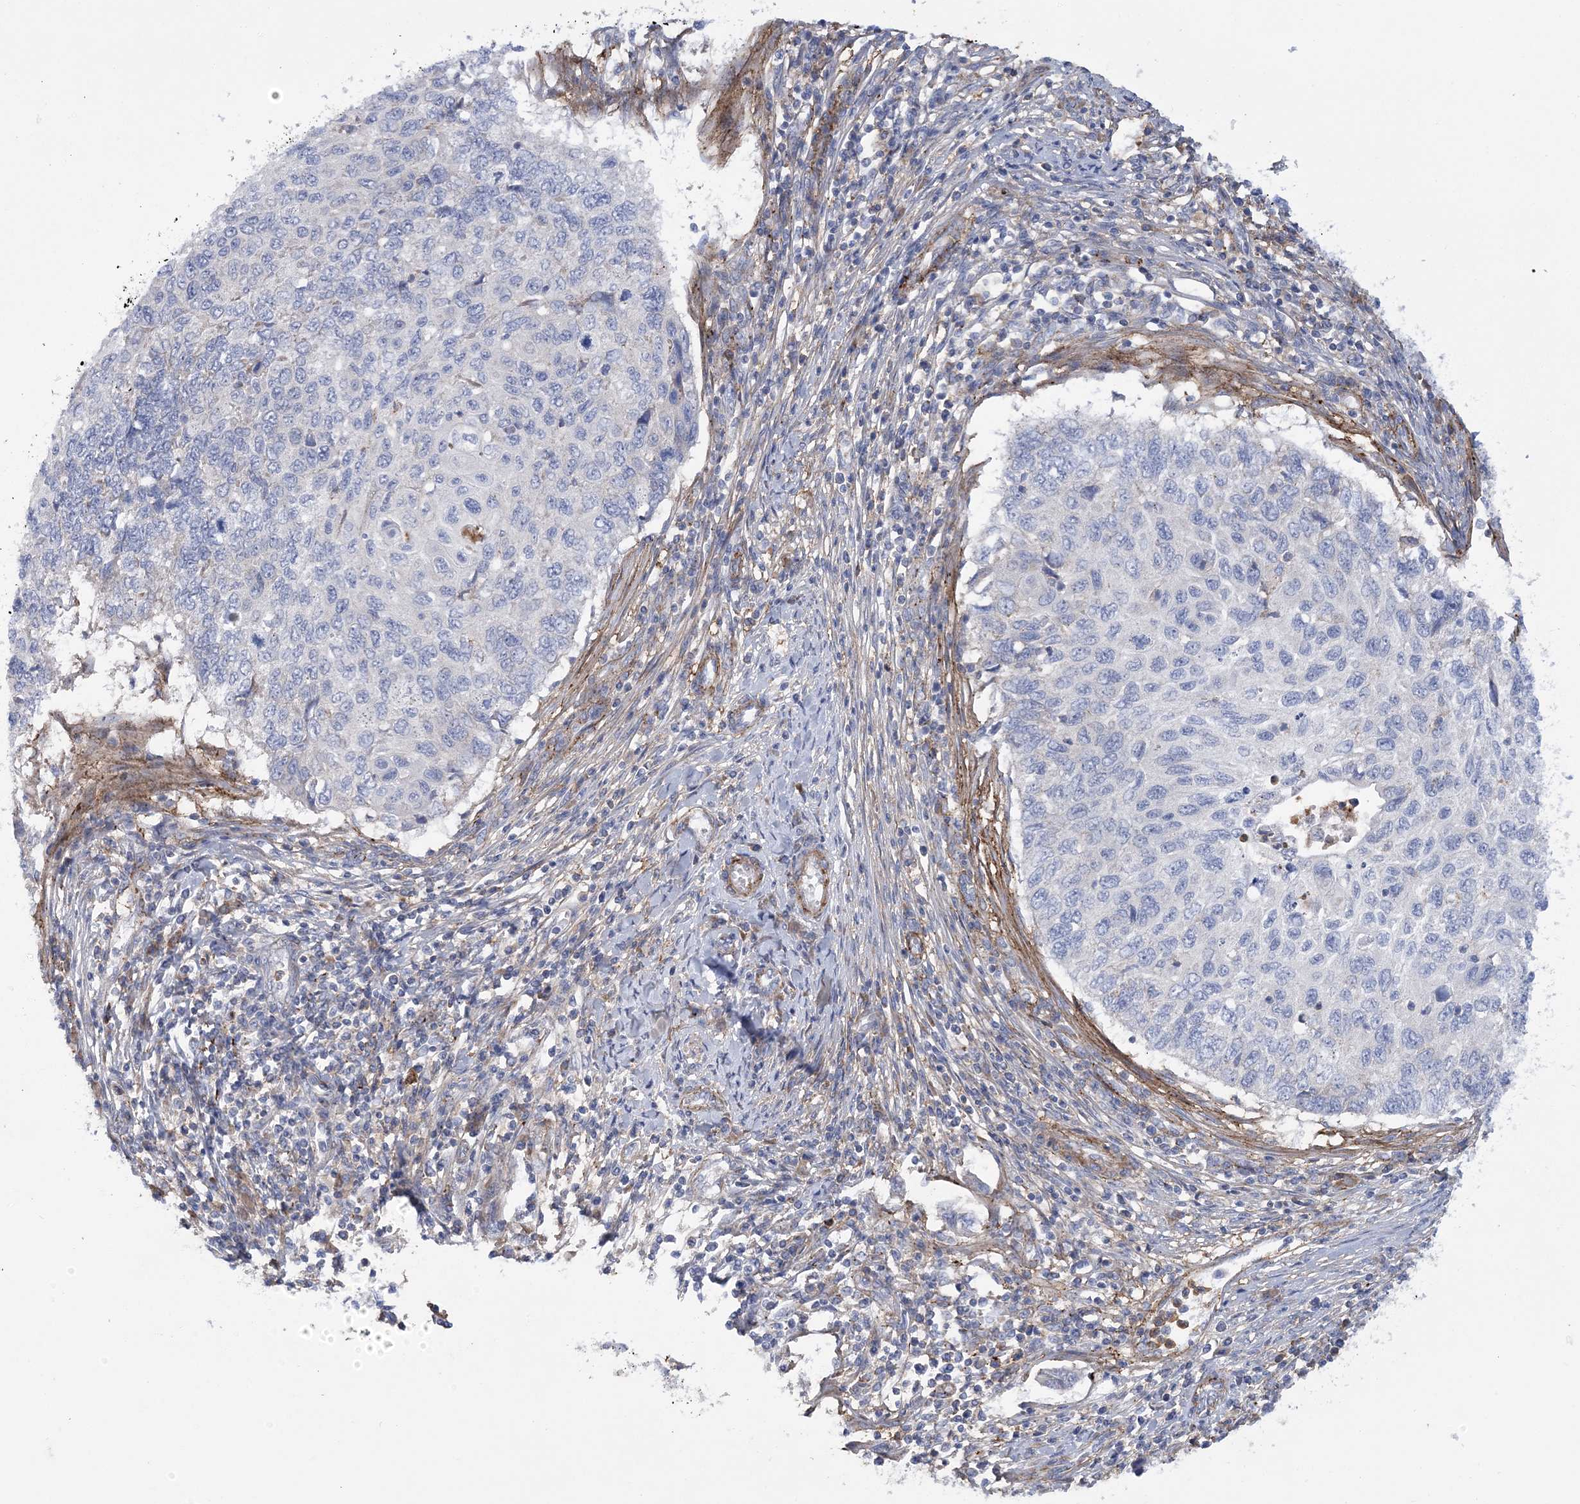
{"staining": {"intensity": "negative", "quantity": "none", "location": "none"}, "tissue": "cervical cancer", "cell_type": "Tumor cells", "image_type": "cancer", "snomed": [{"axis": "morphology", "description": "Squamous cell carcinoma, NOS"}, {"axis": "topography", "description": "Cervix"}], "caption": "Tumor cells show no significant protein expression in cervical cancer. Nuclei are stained in blue.", "gene": "ARSJ", "patient": {"sex": "female", "age": 70}}